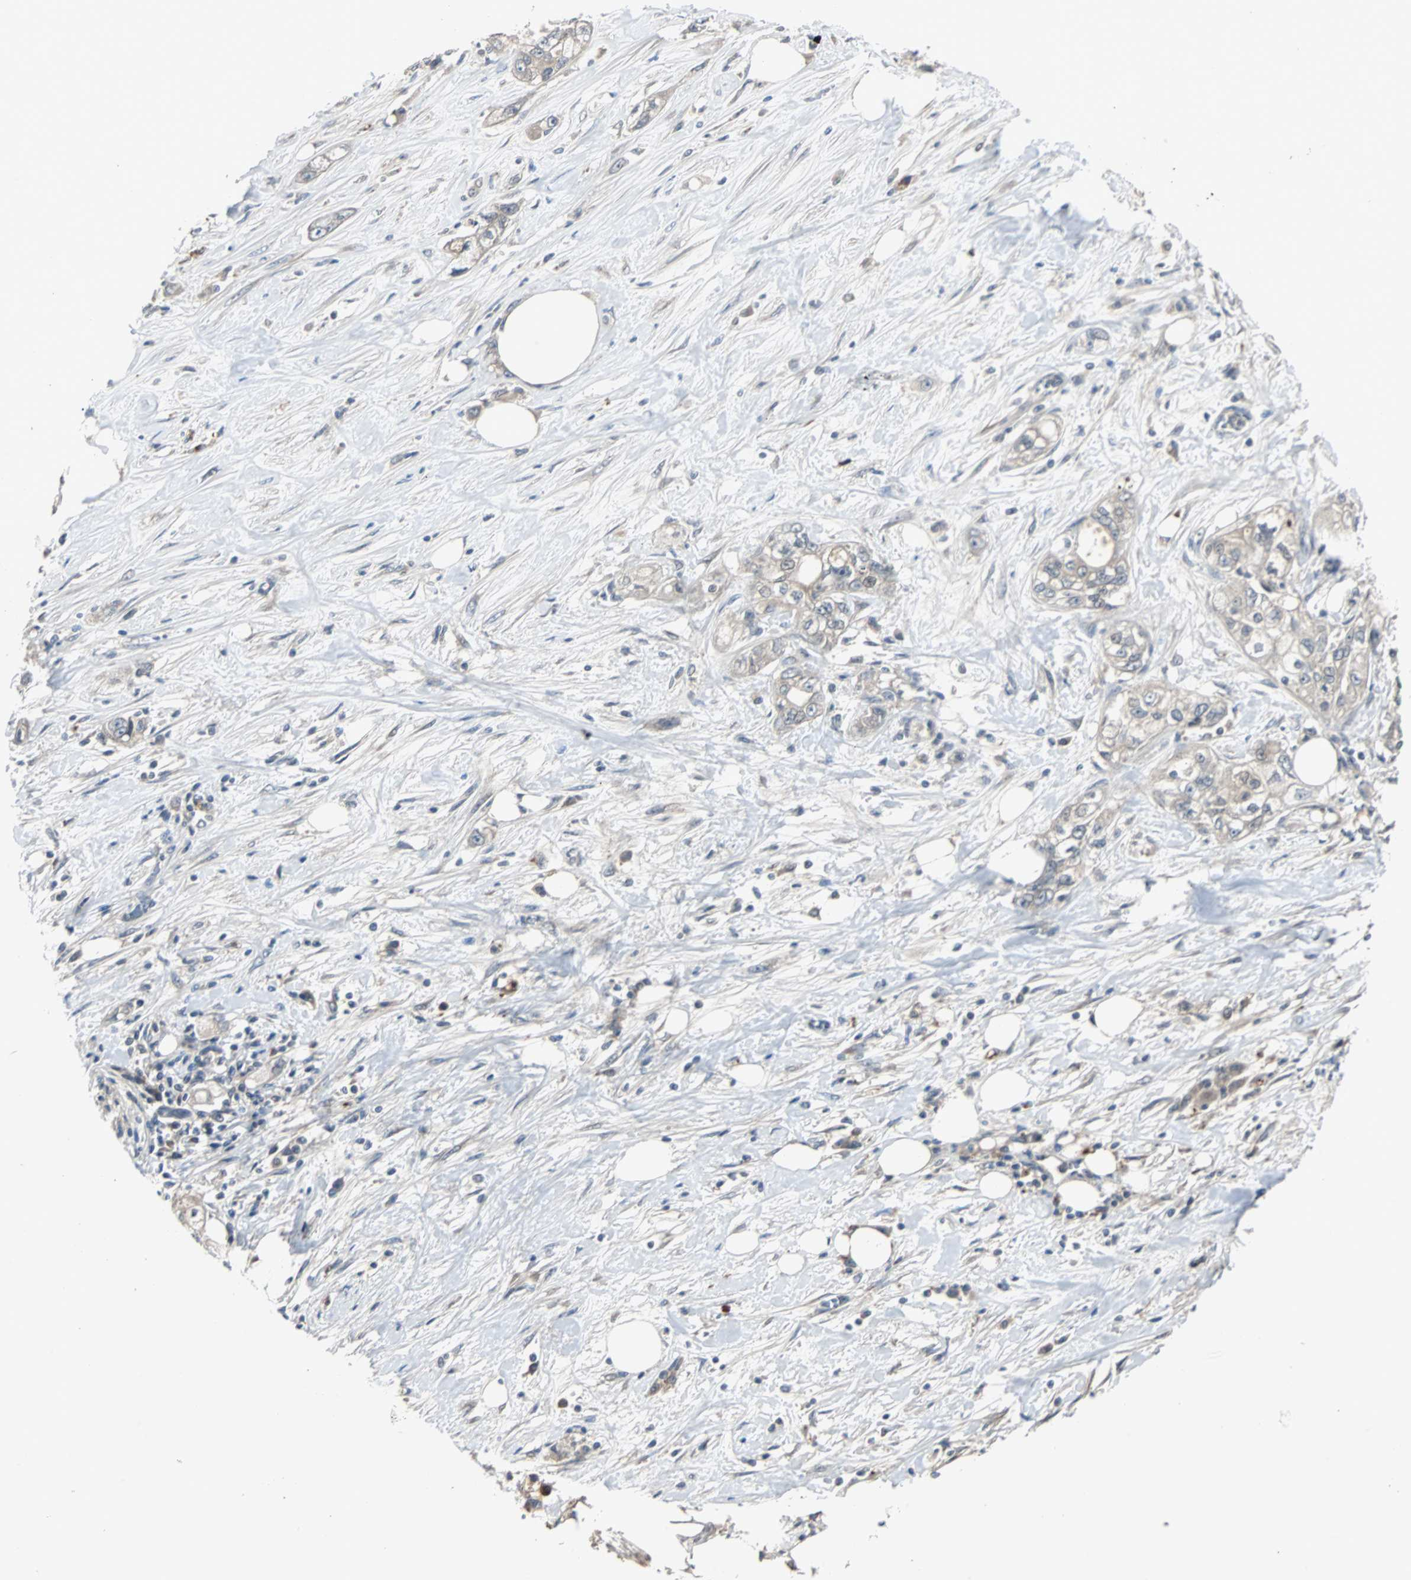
{"staining": {"intensity": "moderate", "quantity": ">75%", "location": "cytoplasmic/membranous"}, "tissue": "pancreatic cancer", "cell_type": "Tumor cells", "image_type": "cancer", "snomed": [{"axis": "morphology", "description": "Adenocarcinoma, NOS"}, {"axis": "topography", "description": "Pancreas"}], "caption": "Immunohistochemistry (DAB (3,3'-diaminobenzidine)) staining of pancreatic cancer displays moderate cytoplasmic/membranous protein expression in approximately >75% of tumor cells.", "gene": "ARF1", "patient": {"sex": "male", "age": 70}}